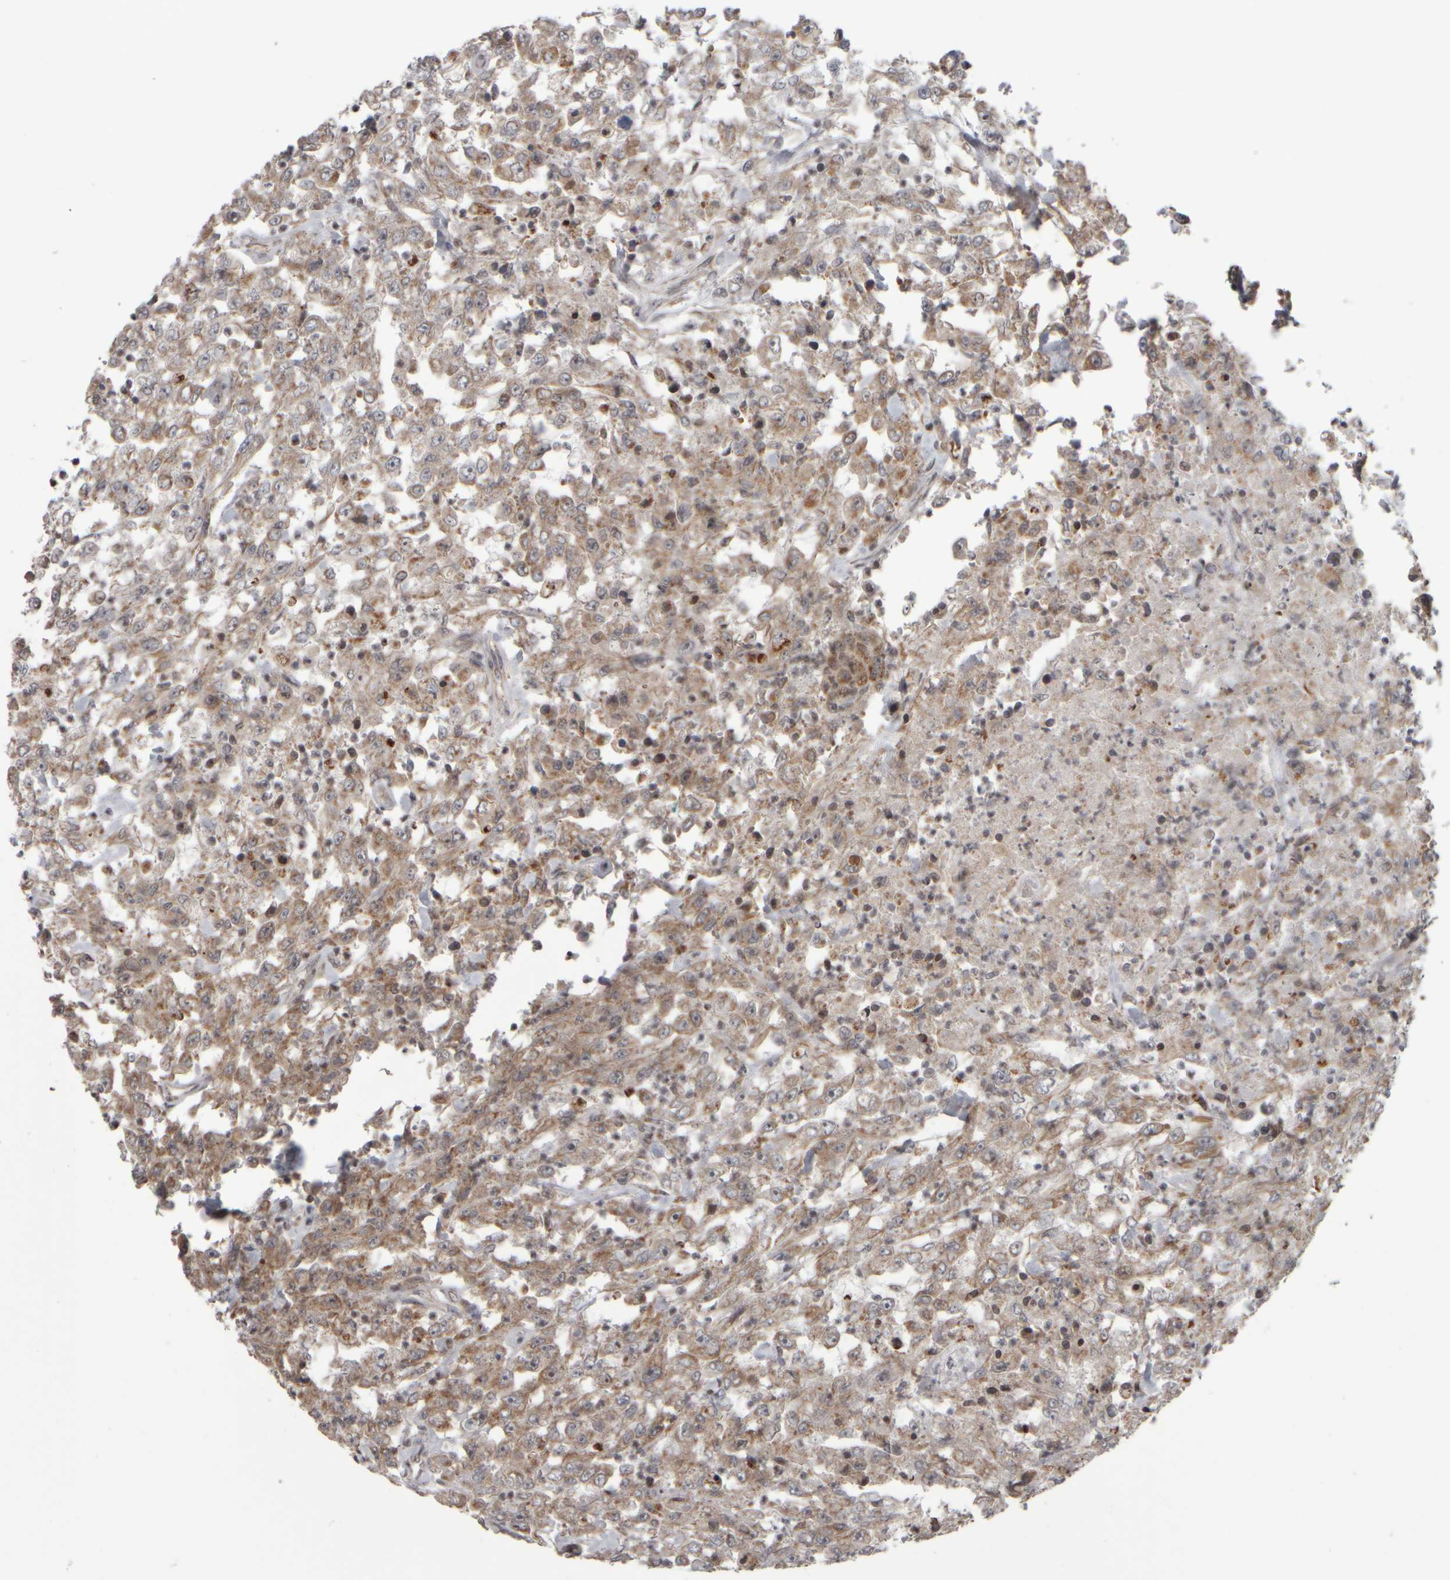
{"staining": {"intensity": "weak", "quantity": ">75%", "location": "cytoplasmic/membranous"}, "tissue": "urothelial cancer", "cell_type": "Tumor cells", "image_type": "cancer", "snomed": [{"axis": "morphology", "description": "Urothelial carcinoma, High grade"}, {"axis": "topography", "description": "Urinary bladder"}], "caption": "Human urothelial carcinoma (high-grade) stained for a protein (brown) shows weak cytoplasmic/membranous positive positivity in approximately >75% of tumor cells.", "gene": "CWC27", "patient": {"sex": "male", "age": 46}}